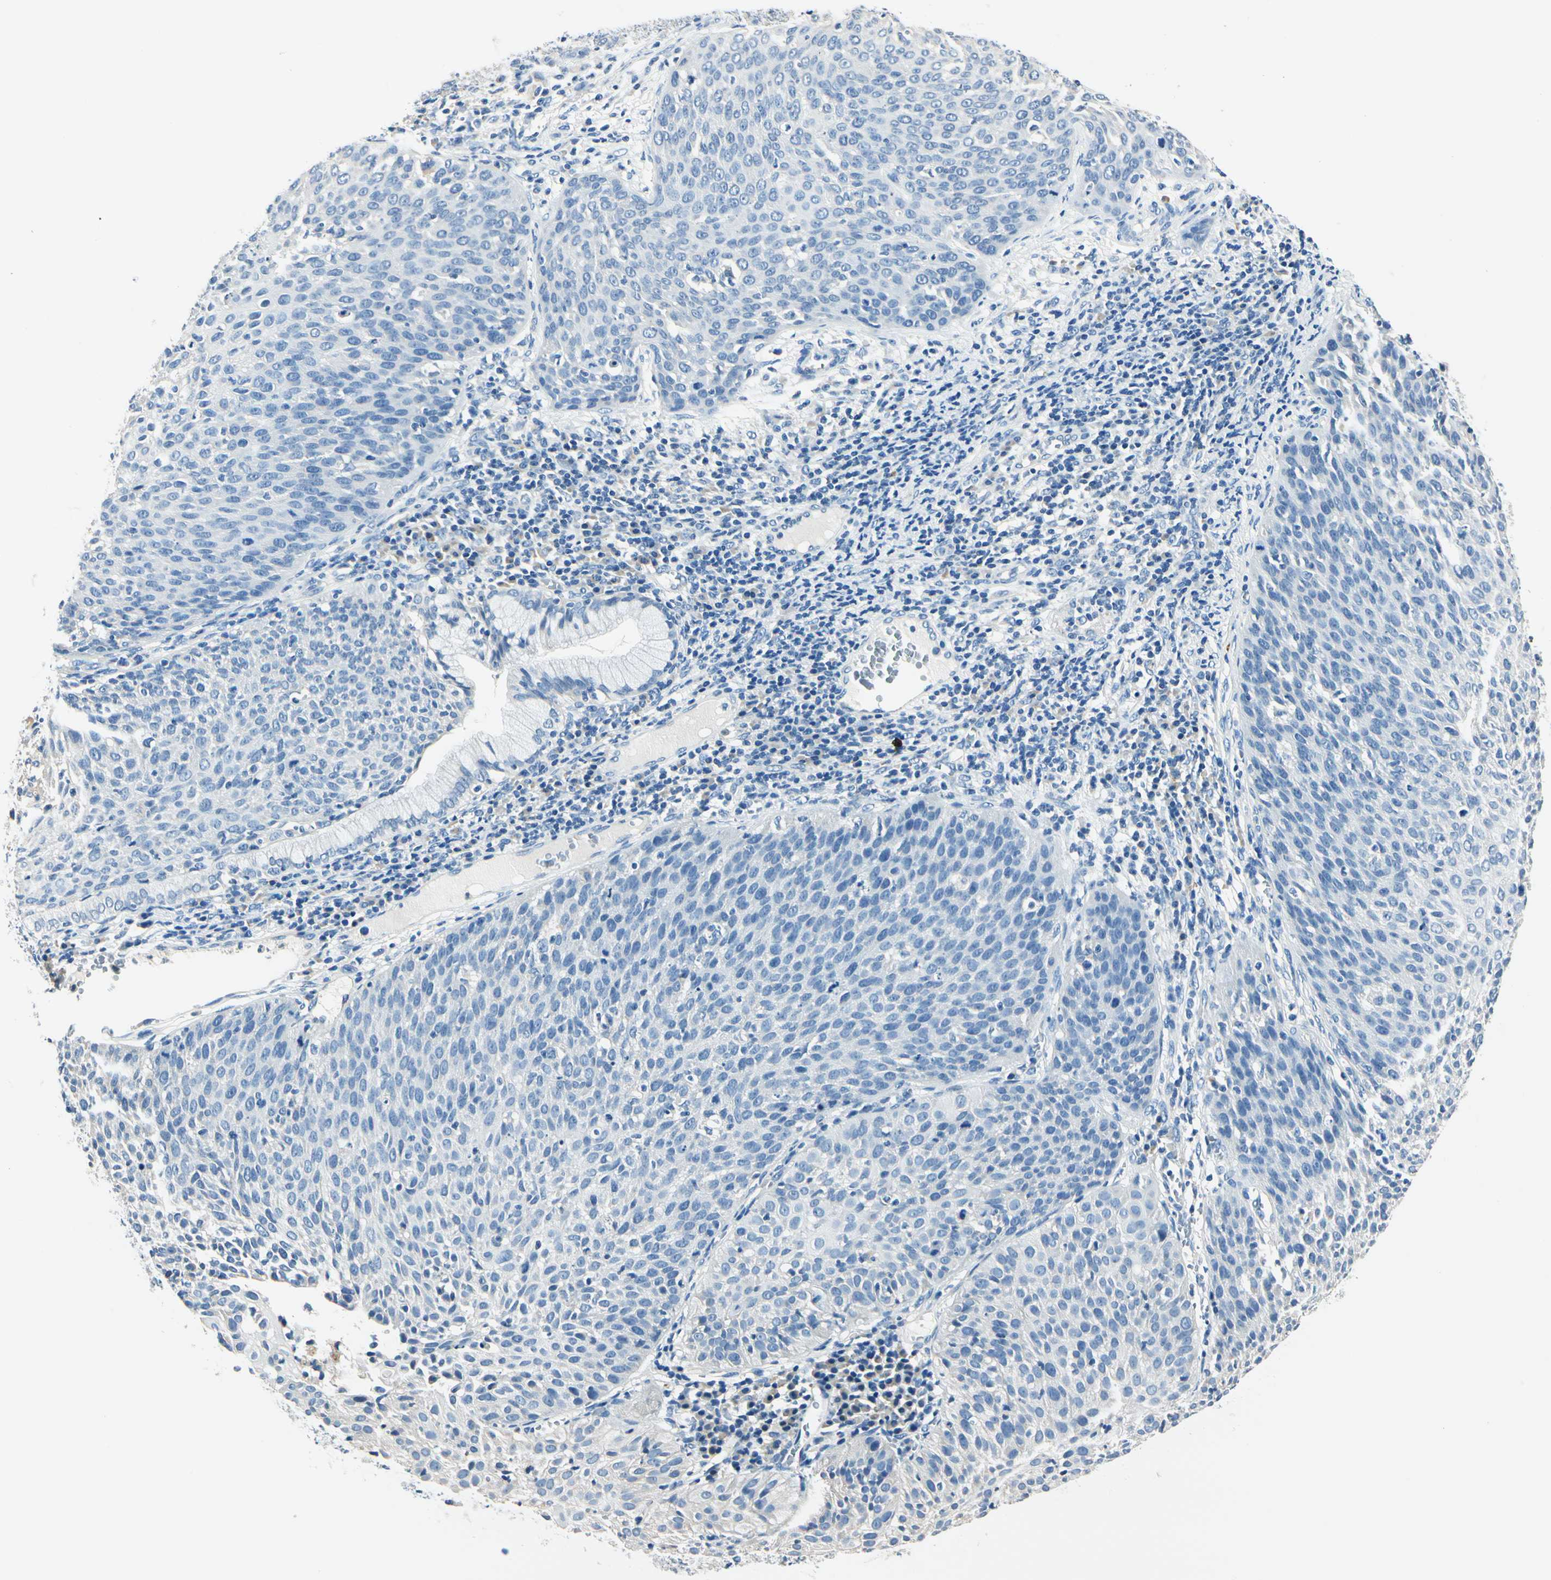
{"staining": {"intensity": "negative", "quantity": "none", "location": "none"}, "tissue": "cervical cancer", "cell_type": "Tumor cells", "image_type": "cancer", "snomed": [{"axis": "morphology", "description": "Squamous cell carcinoma, NOS"}, {"axis": "topography", "description": "Cervix"}], "caption": "A photomicrograph of human squamous cell carcinoma (cervical) is negative for staining in tumor cells.", "gene": "TGFBR3", "patient": {"sex": "female", "age": 38}}